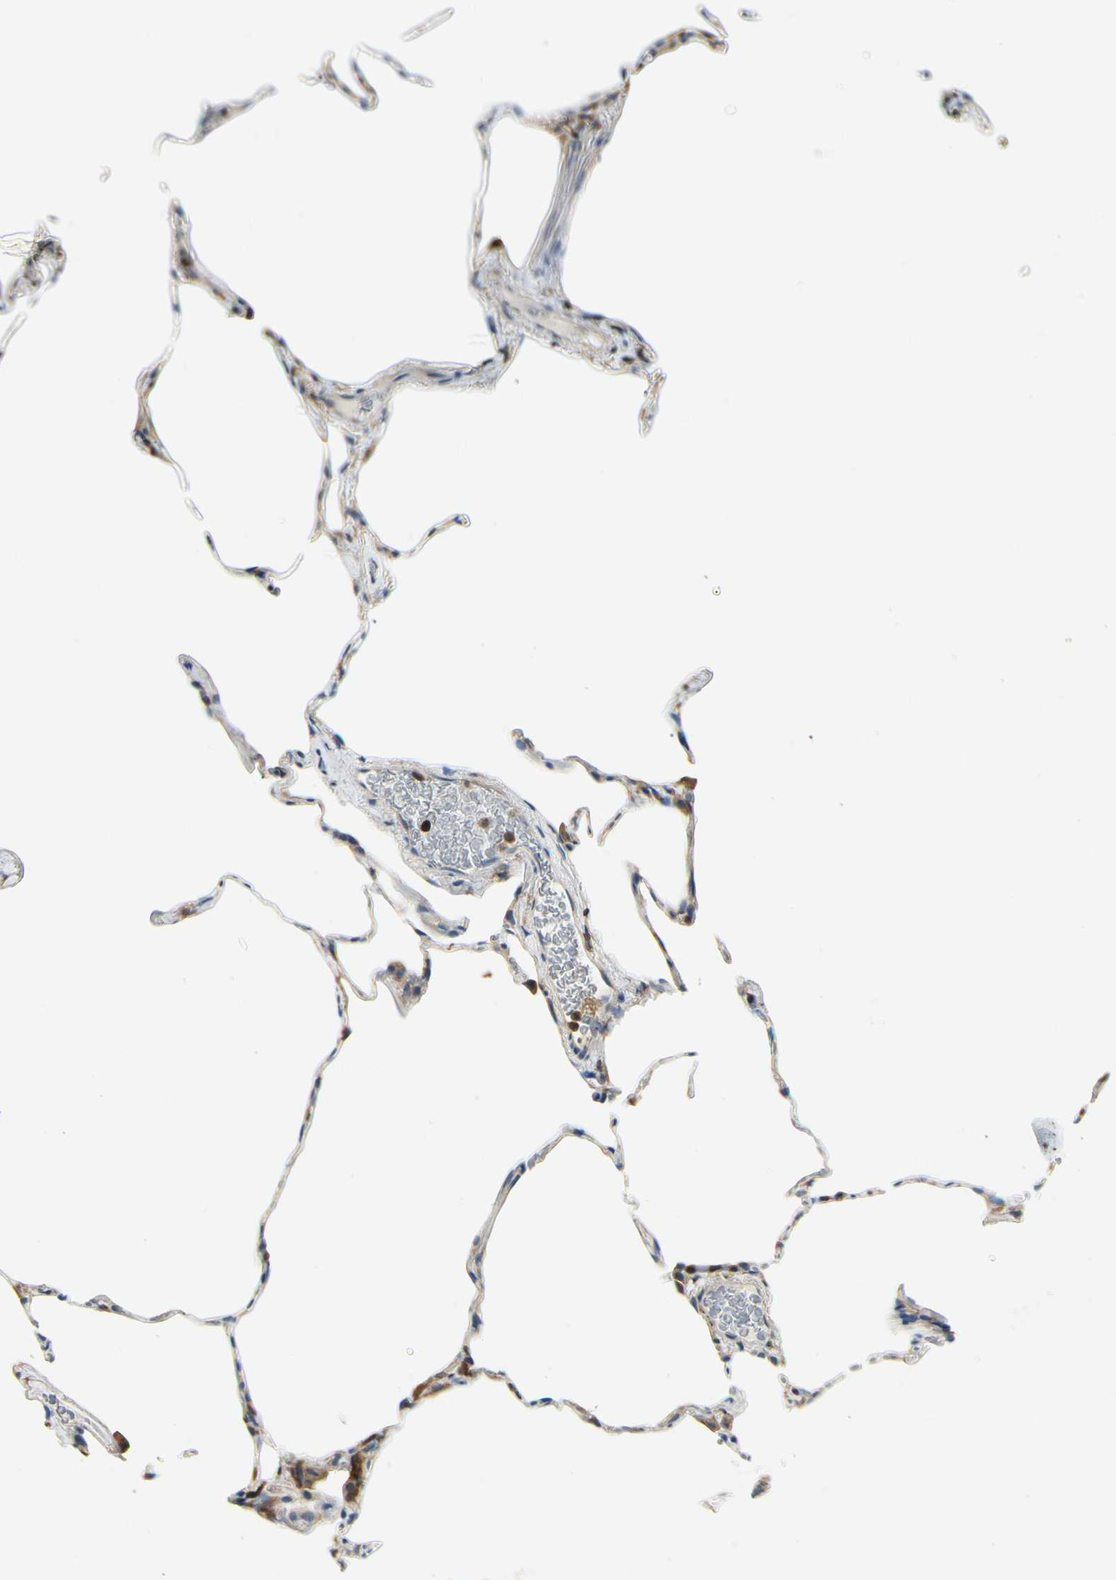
{"staining": {"intensity": "weak", "quantity": "25%-75%", "location": "cytoplasmic/membranous"}, "tissue": "lung", "cell_type": "Alveolar cells", "image_type": "normal", "snomed": [{"axis": "morphology", "description": "Normal tissue, NOS"}, {"axis": "topography", "description": "Lung"}], "caption": "Approximately 25%-75% of alveolar cells in benign lung reveal weak cytoplasmic/membranous protein positivity as visualized by brown immunohistochemical staining.", "gene": "CAPZA2", "patient": {"sex": "female", "age": 75}}